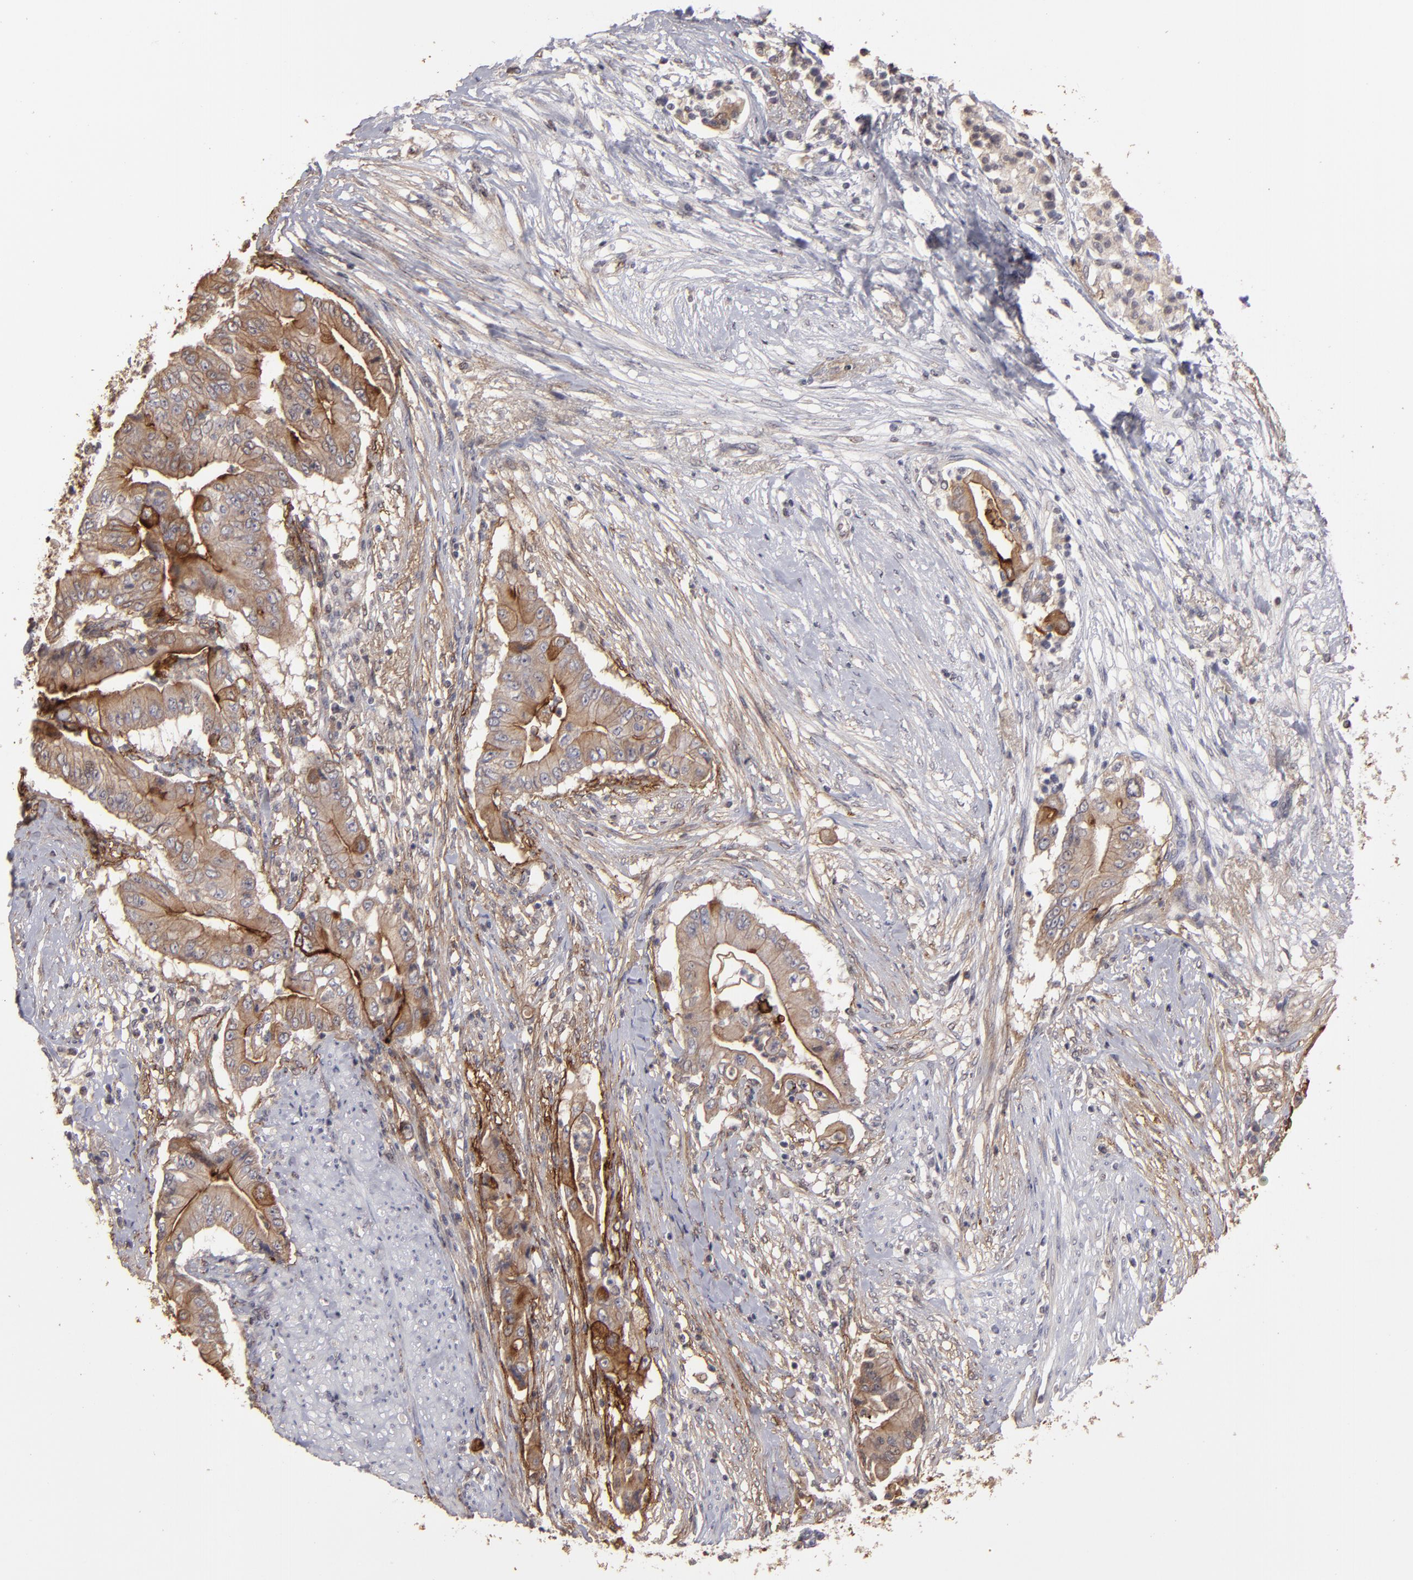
{"staining": {"intensity": "moderate", "quantity": ">75%", "location": "cytoplasmic/membranous"}, "tissue": "pancreatic cancer", "cell_type": "Tumor cells", "image_type": "cancer", "snomed": [{"axis": "morphology", "description": "Adenocarcinoma, NOS"}, {"axis": "topography", "description": "Pancreas"}], "caption": "This is a histology image of immunohistochemistry staining of adenocarcinoma (pancreatic), which shows moderate positivity in the cytoplasmic/membranous of tumor cells.", "gene": "CD55", "patient": {"sex": "male", "age": 62}}